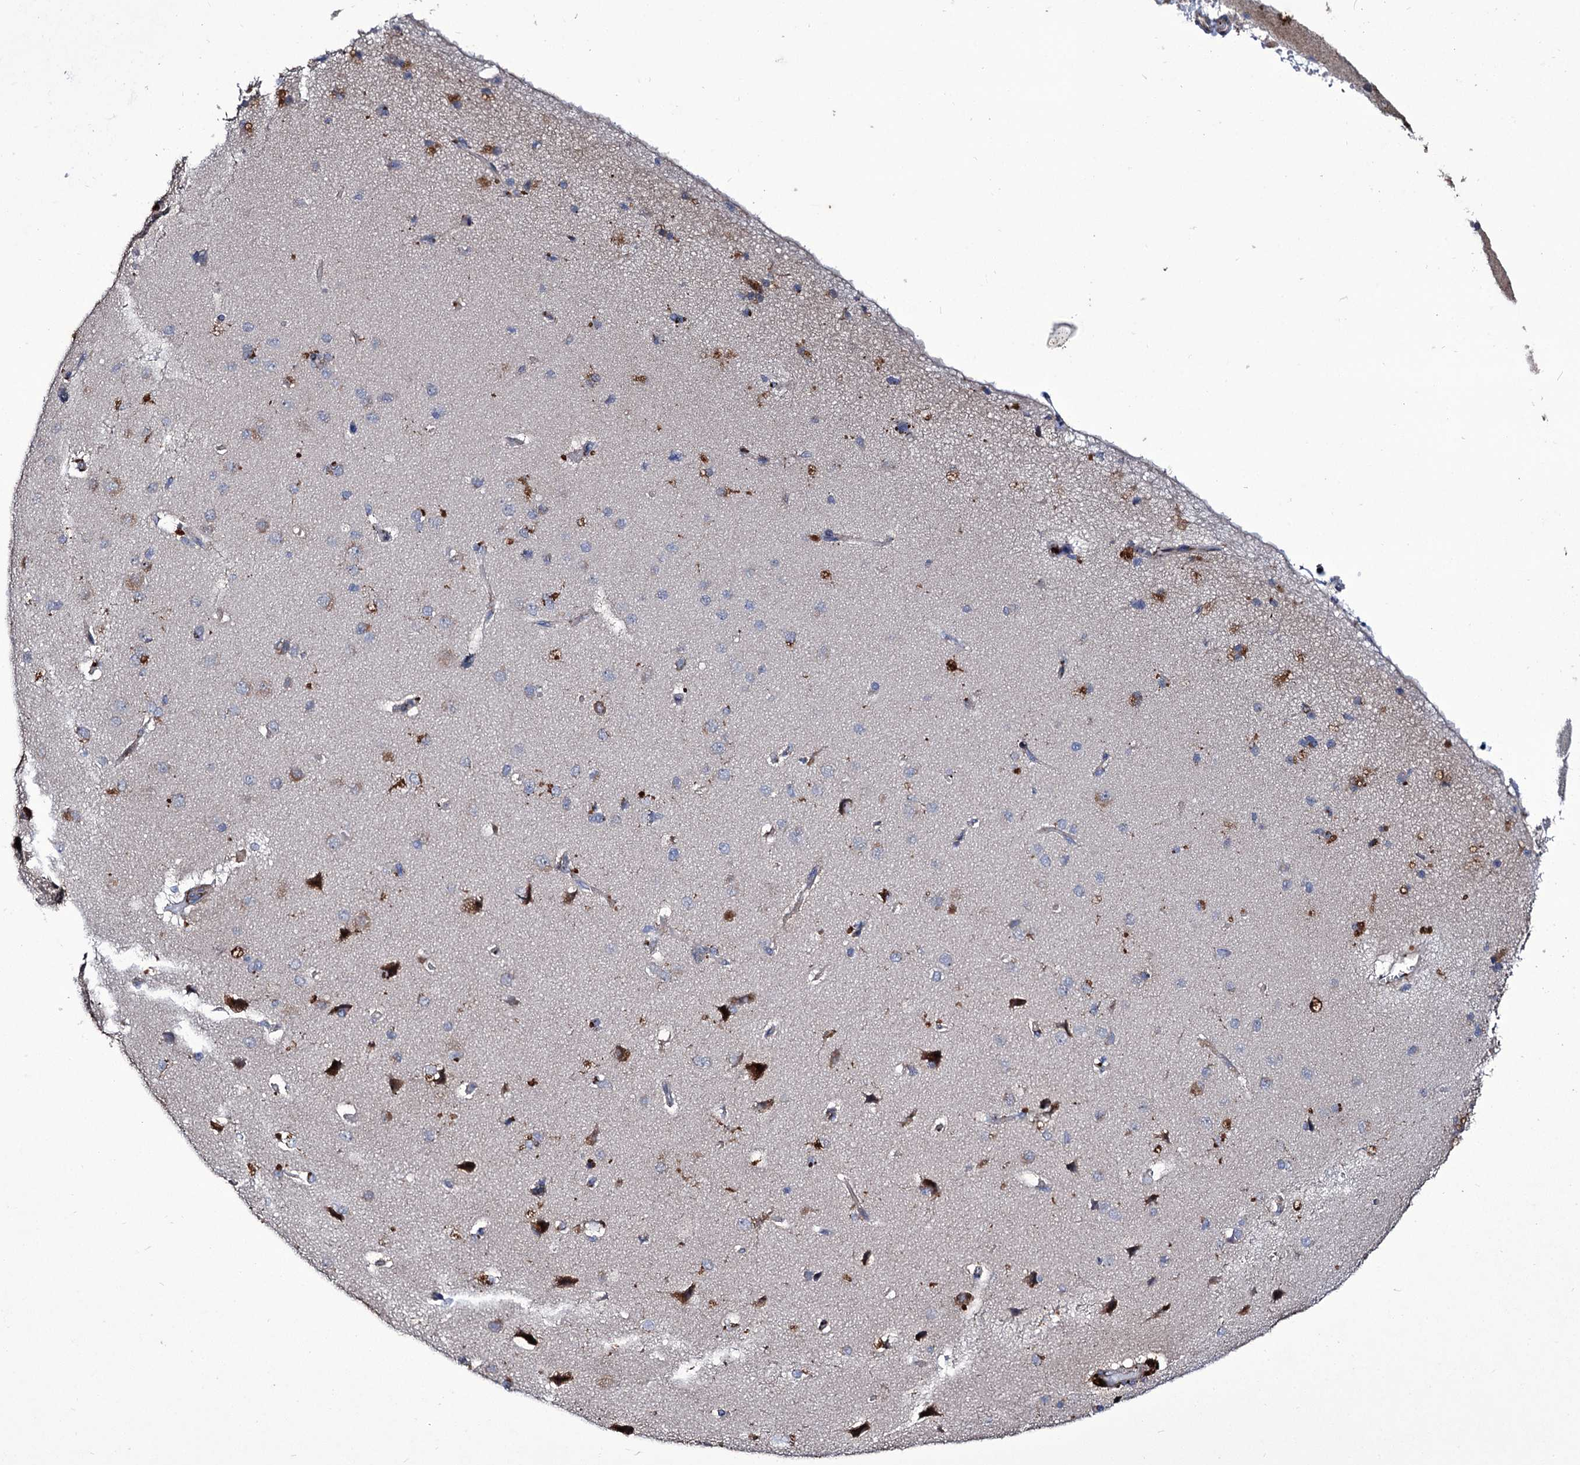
{"staining": {"intensity": "weak", "quantity": ">75%", "location": "cytoplasmic/membranous"}, "tissue": "cerebral cortex", "cell_type": "Endothelial cells", "image_type": "normal", "snomed": [{"axis": "morphology", "description": "Normal tissue, NOS"}, {"axis": "topography", "description": "Cerebral cortex"}], "caption": "Endothelial cells display weak cytoplasmic/membranous expression in about >75% of cells in benign cerebral cortex. (DAB IHC with brightfield microscopy, high magnification).", "gene": "TUBGCP5", "patient": {"sex": "male", "age": 62}}